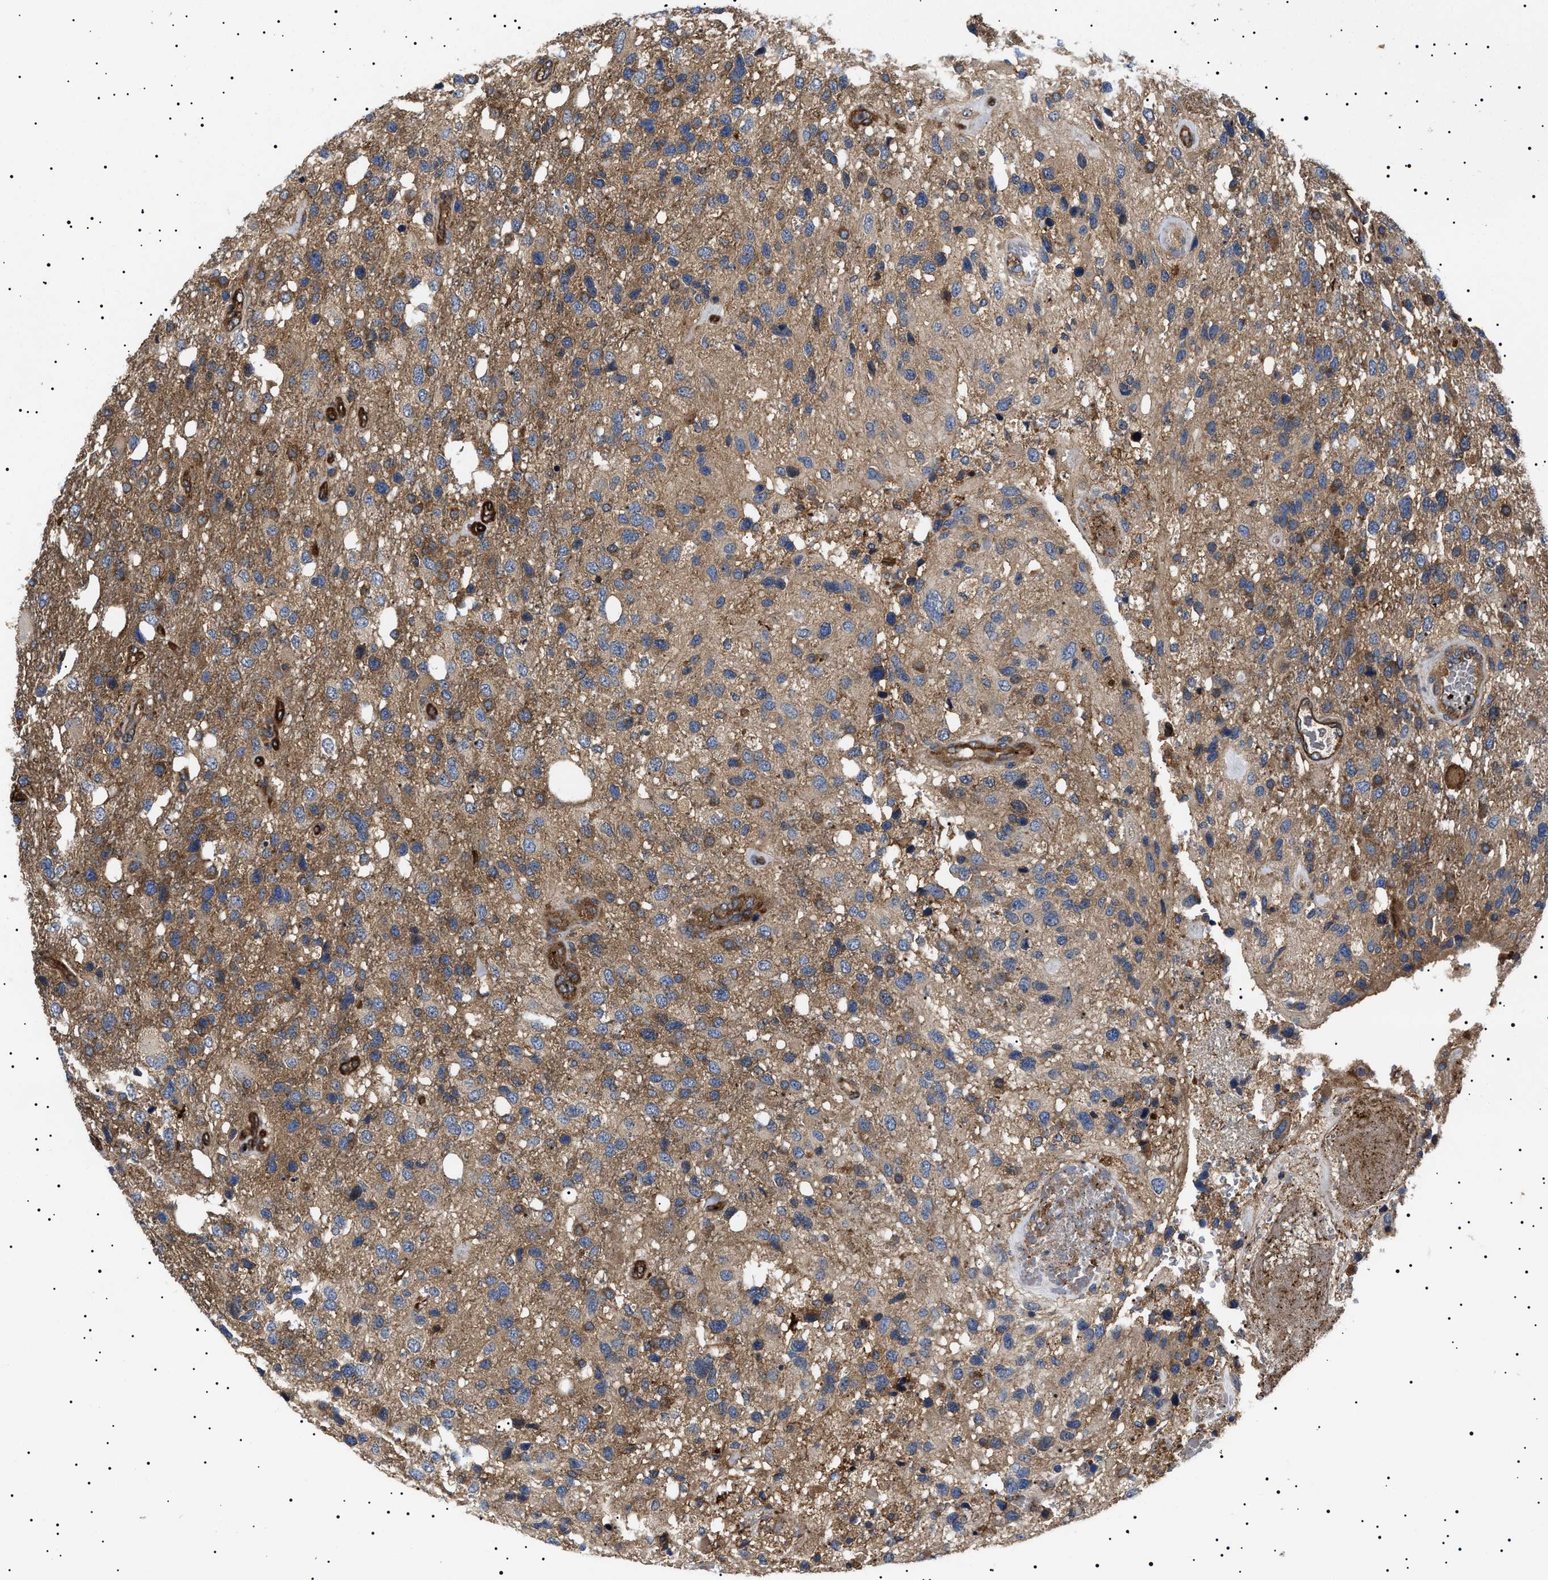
{"staining": {"intensity": "moderate", "quantity": "25%-75%", "location": "cytoplasmic/membranous"}, "tissue": "glioma", "cell_type": "Tumor cells", "image_type": "cancer", "snomed": [{"axis": "morphology", "description": "Glioma, malignant, High grade"}, {"axis": "topography", "description": "Brain"}], "caption": "An immunohistochemistry photomicrograph of tumor tissue is shown. Protein staining in brown labels moderate cytoplasmic/membranous positivity in malignant high-grade glioma within tumor cells. The staining is performed using DAB (3,3'-diaminobenzidine) brown chromogen to label protein expression. The nuclei are counter-stained blue using hematoxylin.", "gene": "TPP2", "patient": {"sex": "female", "age": 58}}